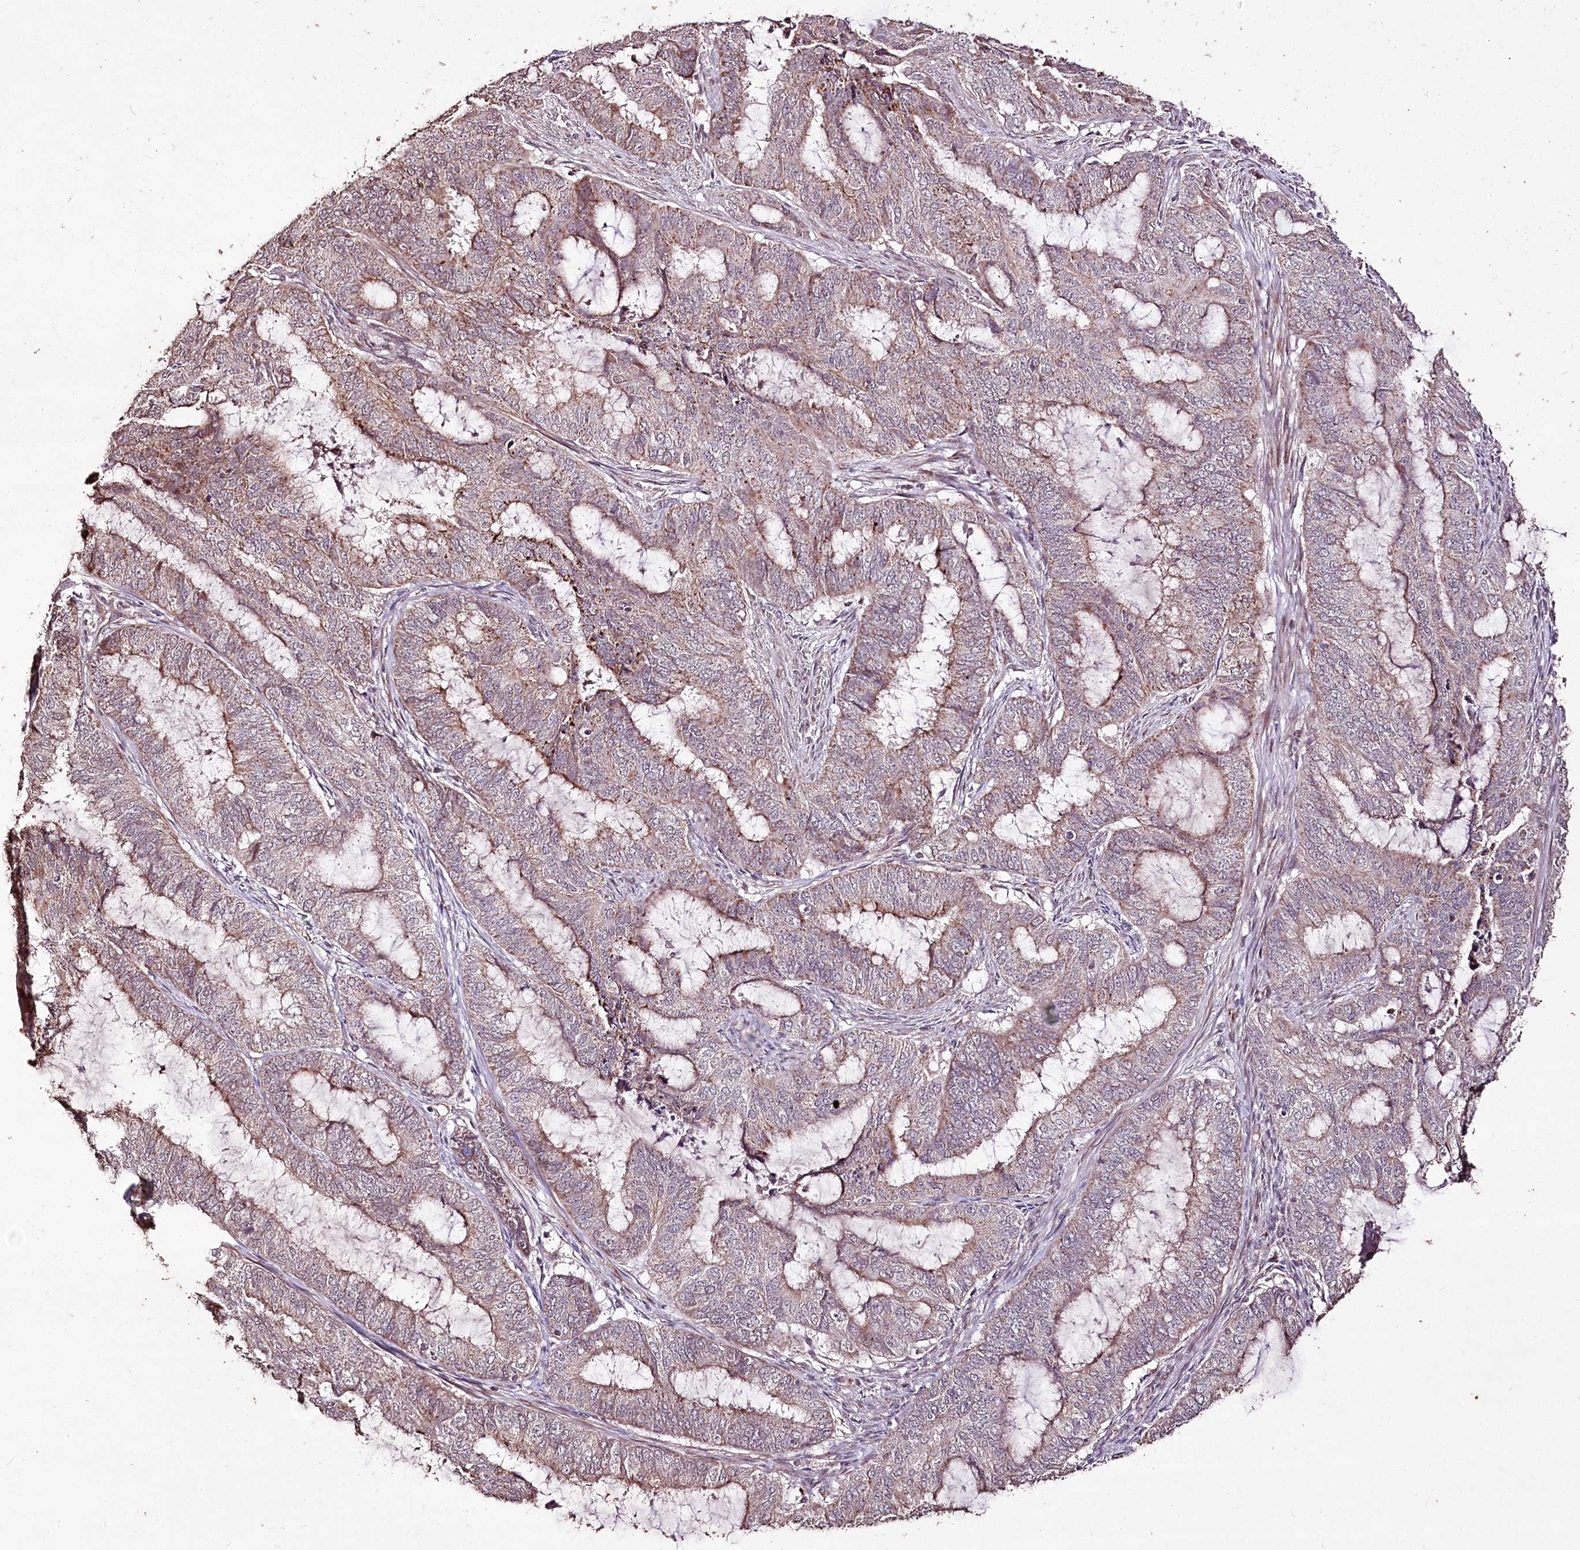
{"staining": {"intensity": "weak", "quantity": ">75%", "location": "cytoplasmic/membranous"}, "tissue": "endometrial cancer", "cell_type": "Tumor cells", "image_type": "cancer", "snomed": [{"axis": "morphology", "description": "Adenocarcinoma, NOS"}, {"axis": "topography", "description": "Endometrium"}], "caption": "Human endometrial cancer (adenocarcinoma) stained with a protein marker shows weak staining in tumor cells.", "gene": "CARD19", "patient": {"sex": "female", "age": 51}}